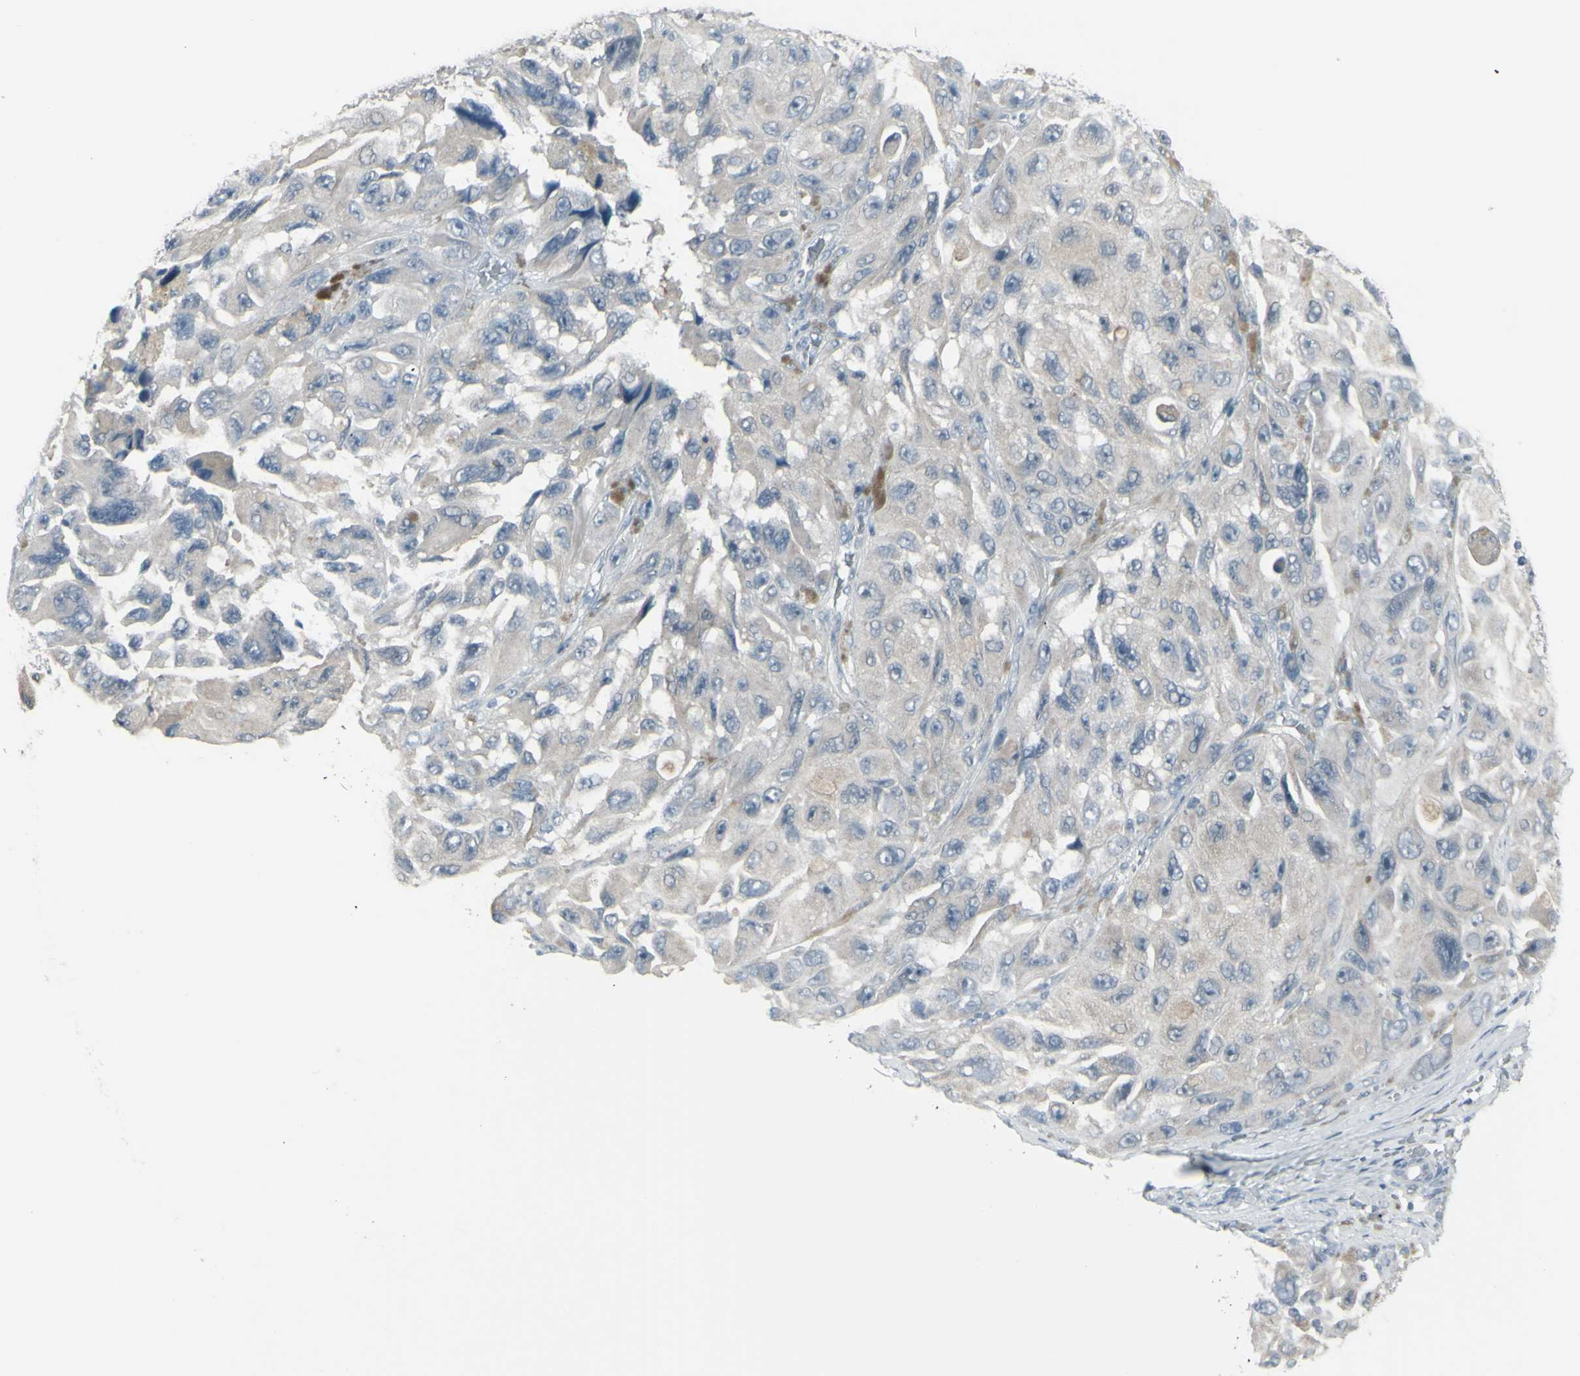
{"staining": {"intensity": "negative", "quantity": "none", "location": "none"}, "tissue": "melanoma", "cell_type": "Tumor cells", "image_type": "cancer", "snomed": [{"axis": "morphology", "description": "Malignant melanoma, NOS"}, {"axis": "topography", "description": "Skin"}], "caption": "Immunohistochemistry (IHC) image of neoplastic tissue: malignant melanoma stained with DAB reveals no significant protein positivity in tumor cells.", "gene": "RAB3A", "patient": {"sex": "female", "age": 73}}